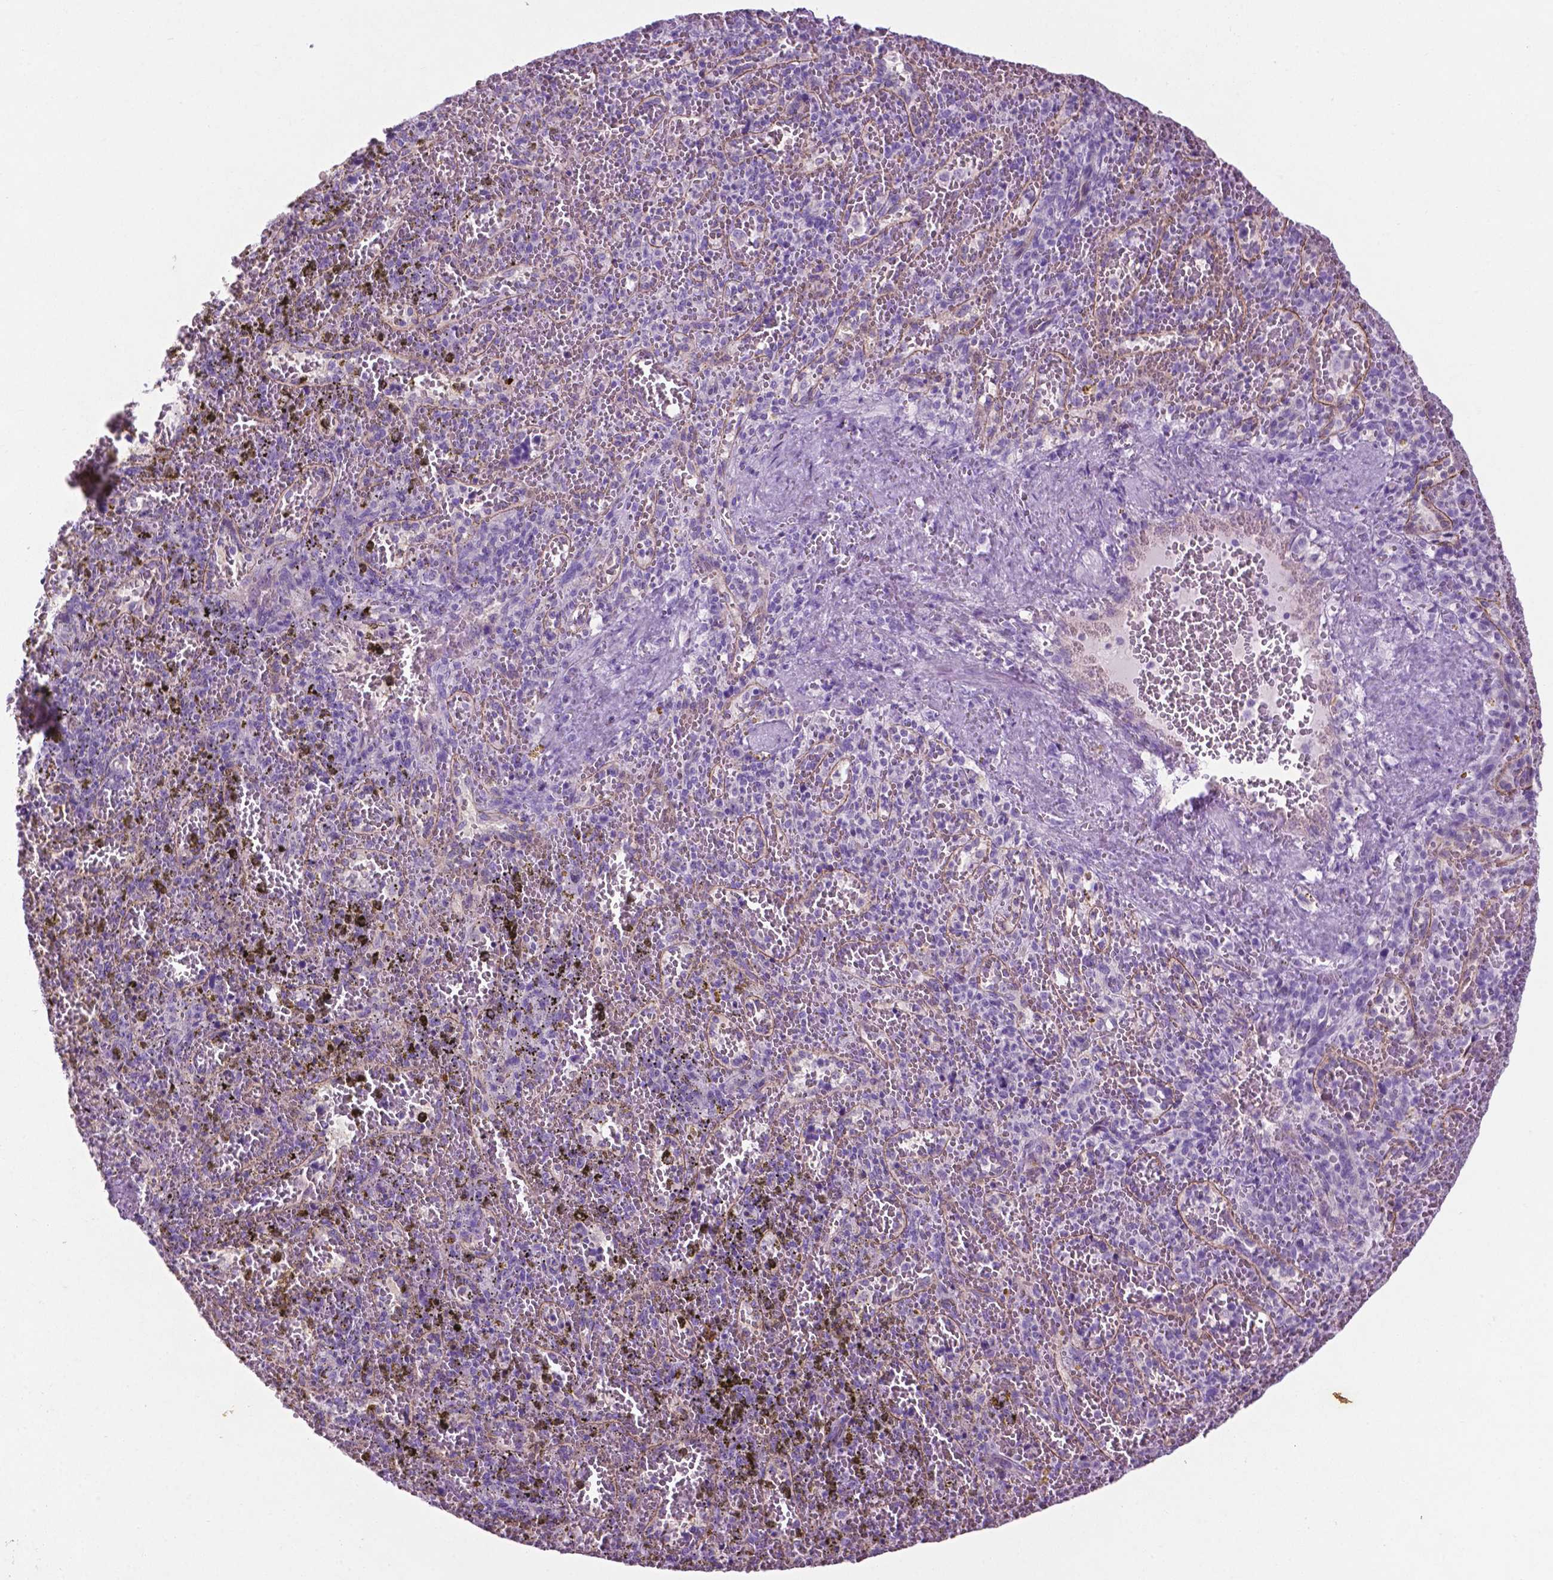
{"staining": {"intensity": "negative", "quantity": "none", "location": "none"}, "tissue": "spleen", "cell_type": "Cells in red pulp", "image_type": "normal", "snomed": [{"axis": "morphology", "description": "Normal tissue, NOS"}, {"axis": "topography", "description": "Spleen"}], "caption": "A high-resolution photomicrograph shows immunohistochemistry (IHC) staining of benign spleen, which shows no significant expression in cells in red pulp.", "gene": "PHGR1", "patient": {"sex": "female", "age": 50}}